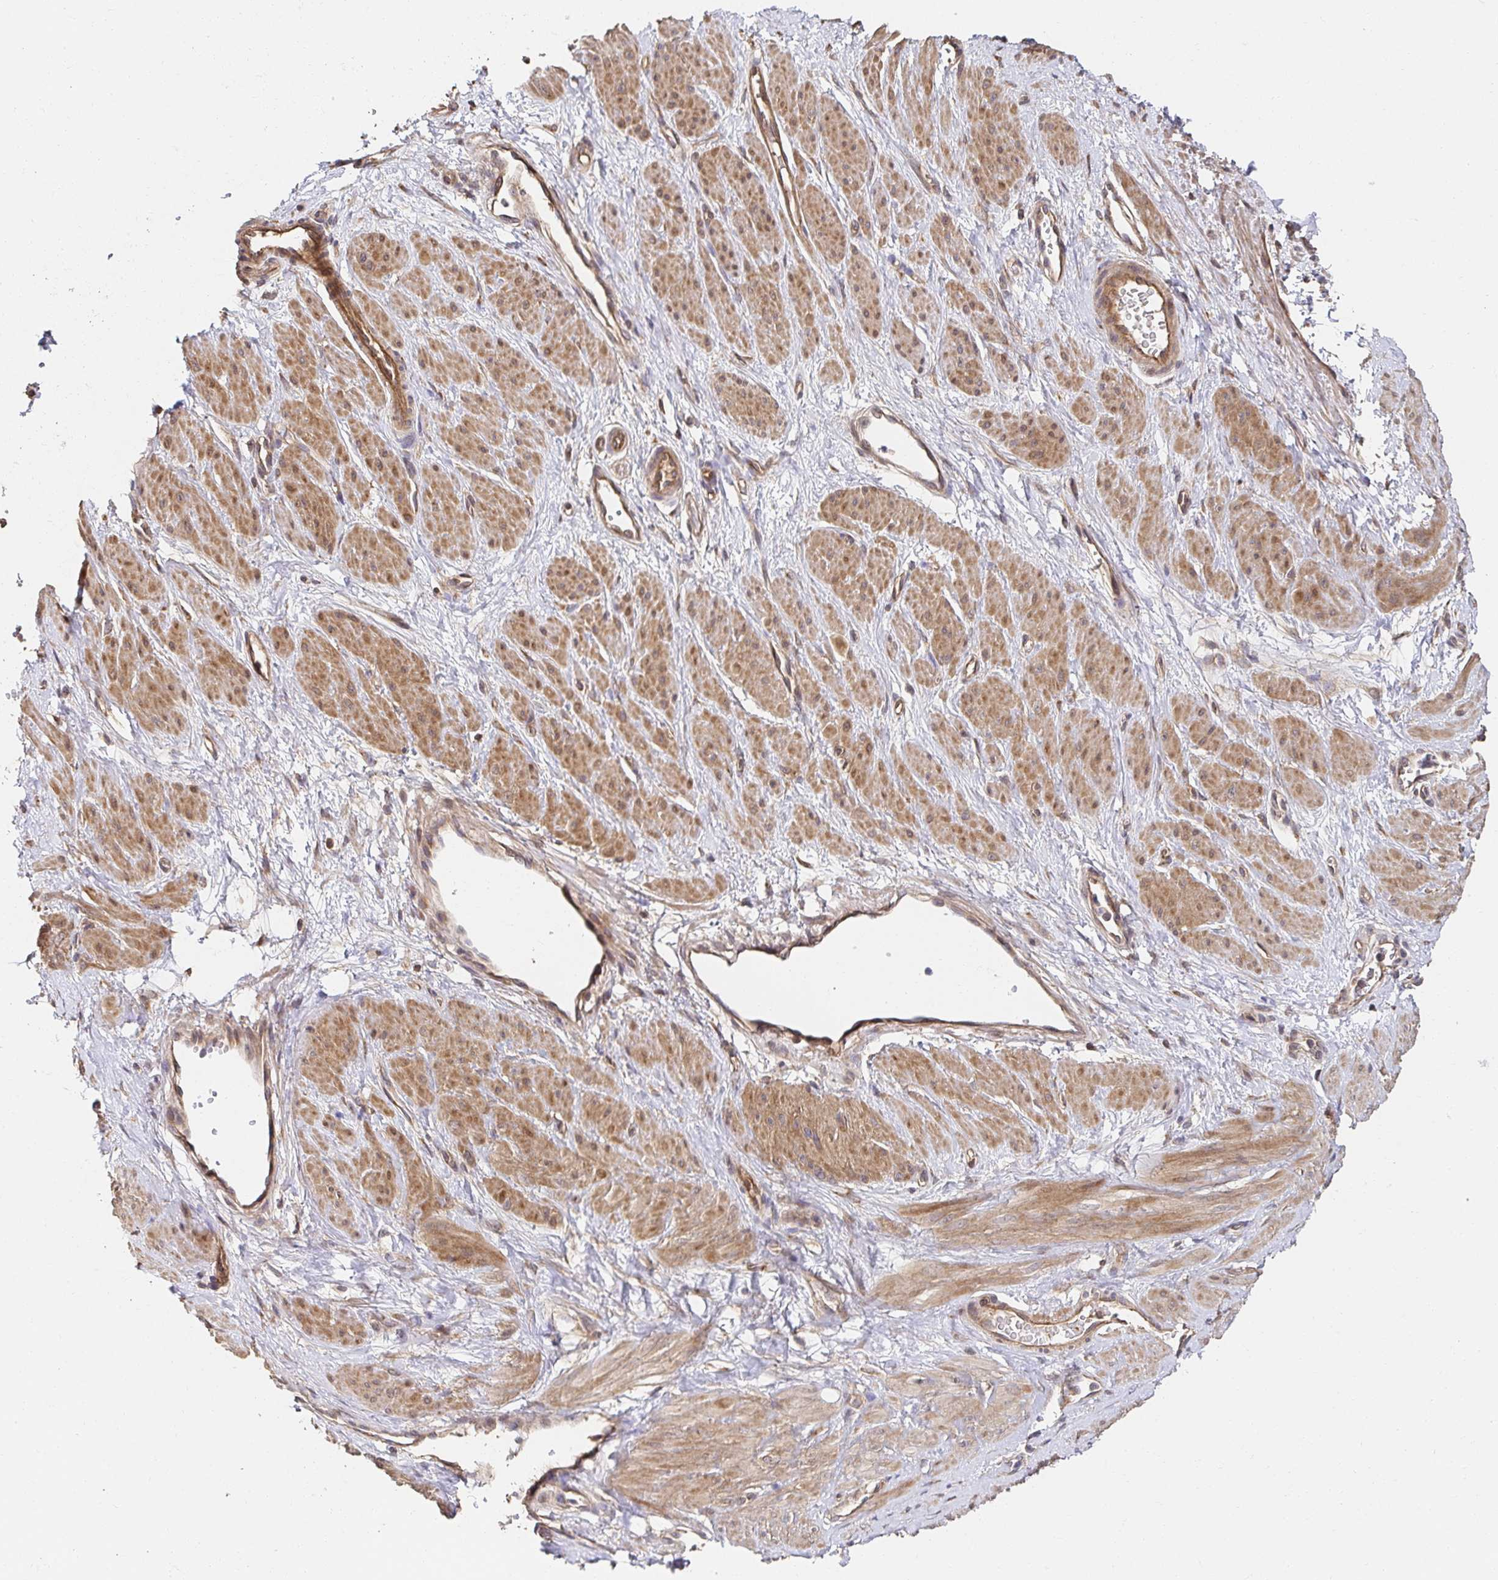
{"staining": {"intensity": "moderate", "quantity": "25%-75%", "location": "cytoplasmic/membranous"}, "tissue": "smooth muscle", "cell_type": "Smooth muscle cells", "image_type": "normal", "snomed": [{"axis": "morphology", "description": "Normal tissue, NOS"}, {"axis": "topography", "description": "Smooth muscle"}, {"axis": "topography", "description": "Uterus"}], "caption": "A histopathology image of human smooth muscle stained for a protein shows moderate cytoplasmic/membranous brown staining in smooth muscle cells.", "gene": "APBB1", "patient": {"sex": "female", "age": 39}}